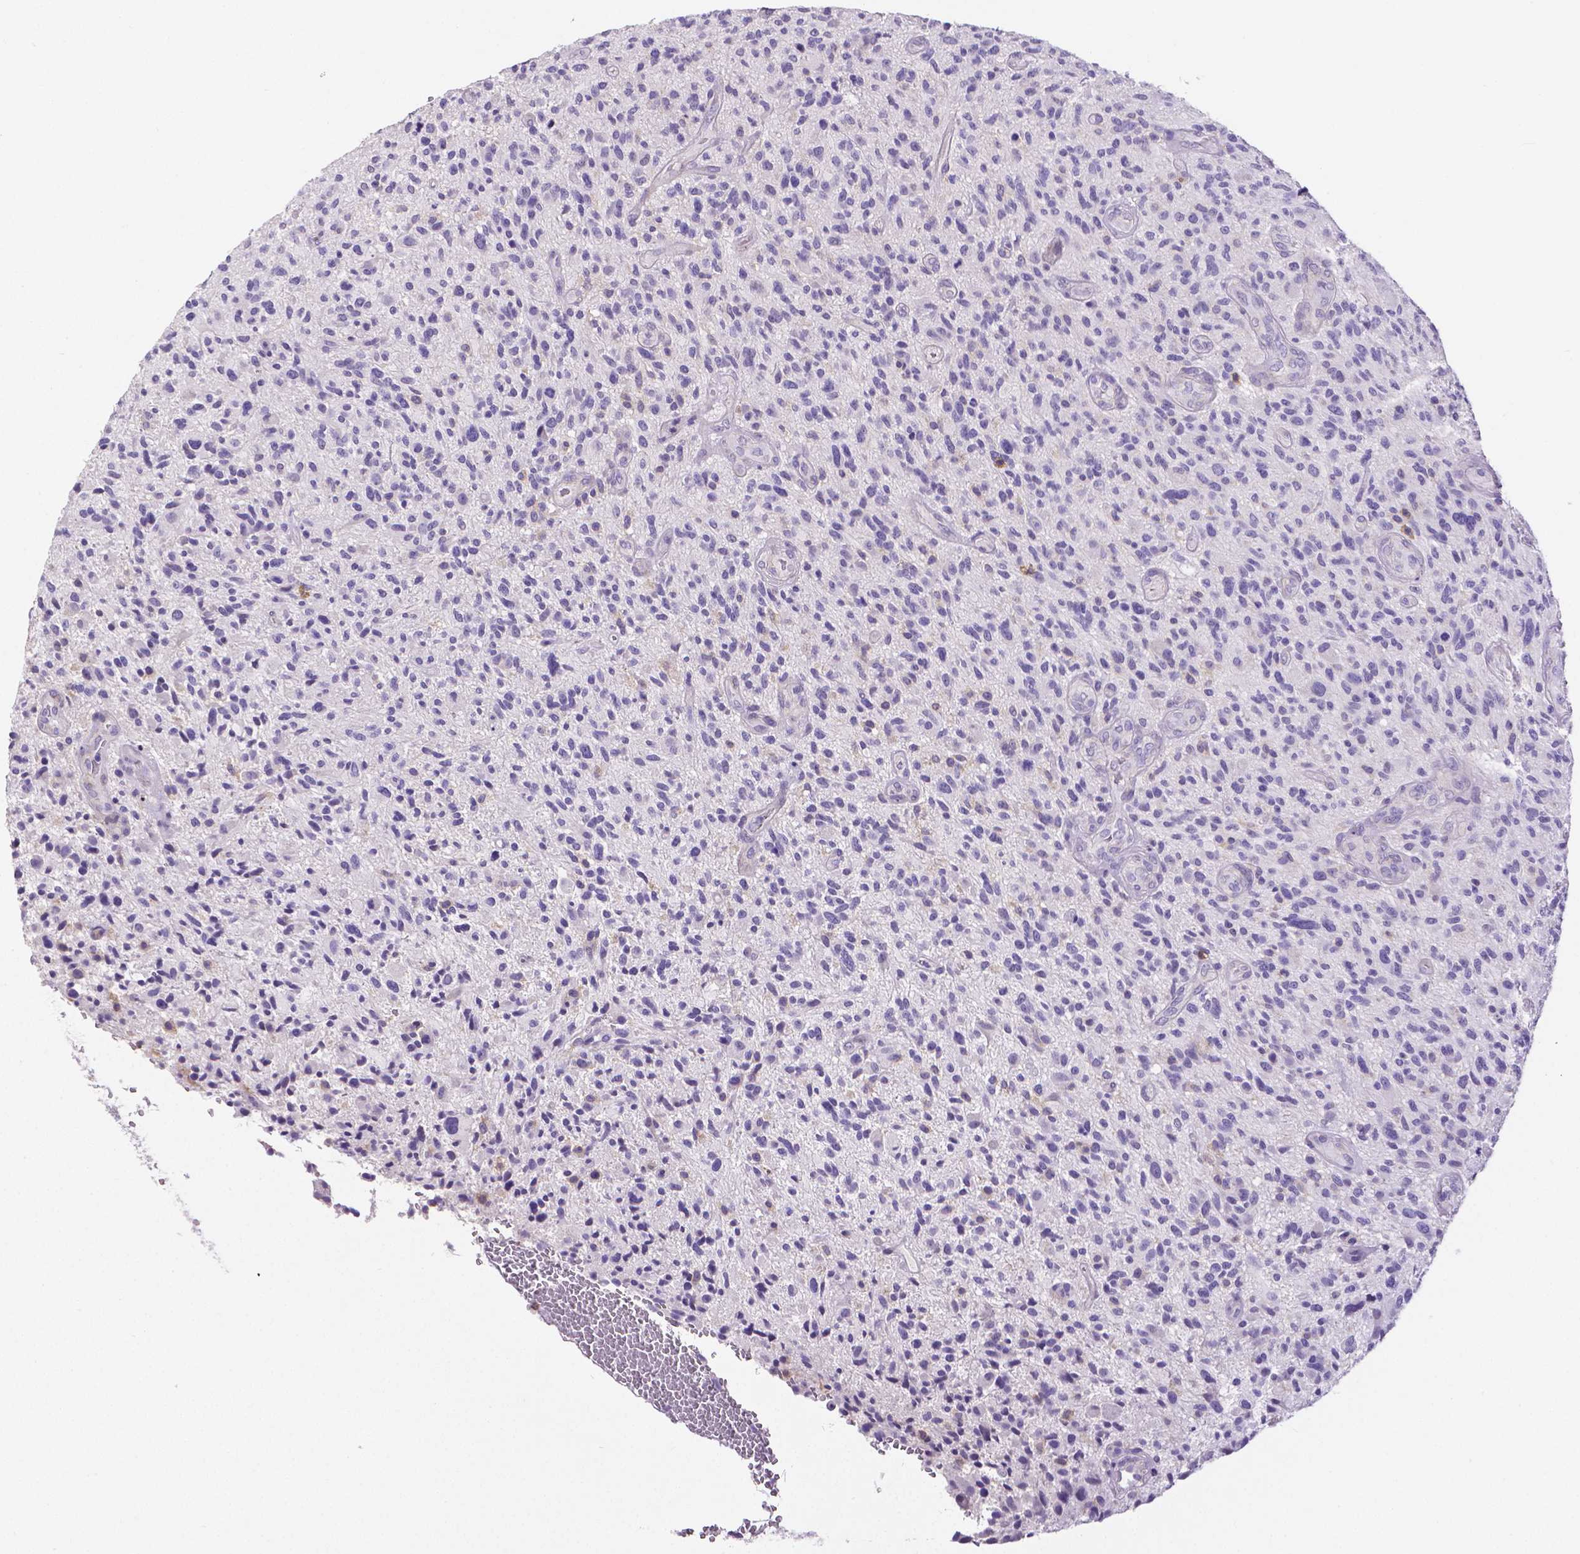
{"staining": {"intensity": "negative", "quantity": "none", "location": "none"}, "tissue": "glioma", "cell_type": "Tumor cells", "image_type": "cancer", "snomed": [{"axis": "morphology", "description": "Glioma, malignant, High grade"}, {"axis": "topography", "description": "Brain"}], "caption": "IHC histopathology image of glioma stained for a protein (brown), which reveals no staining in tumor cells. The staining was performed using DAB to visualize the protein expression in brown, while the nuclei were stained in blue with hematoxylin (Magnification: 20x).", "gene": "CD4", "patient": {"sex": "male", "age": 47}}